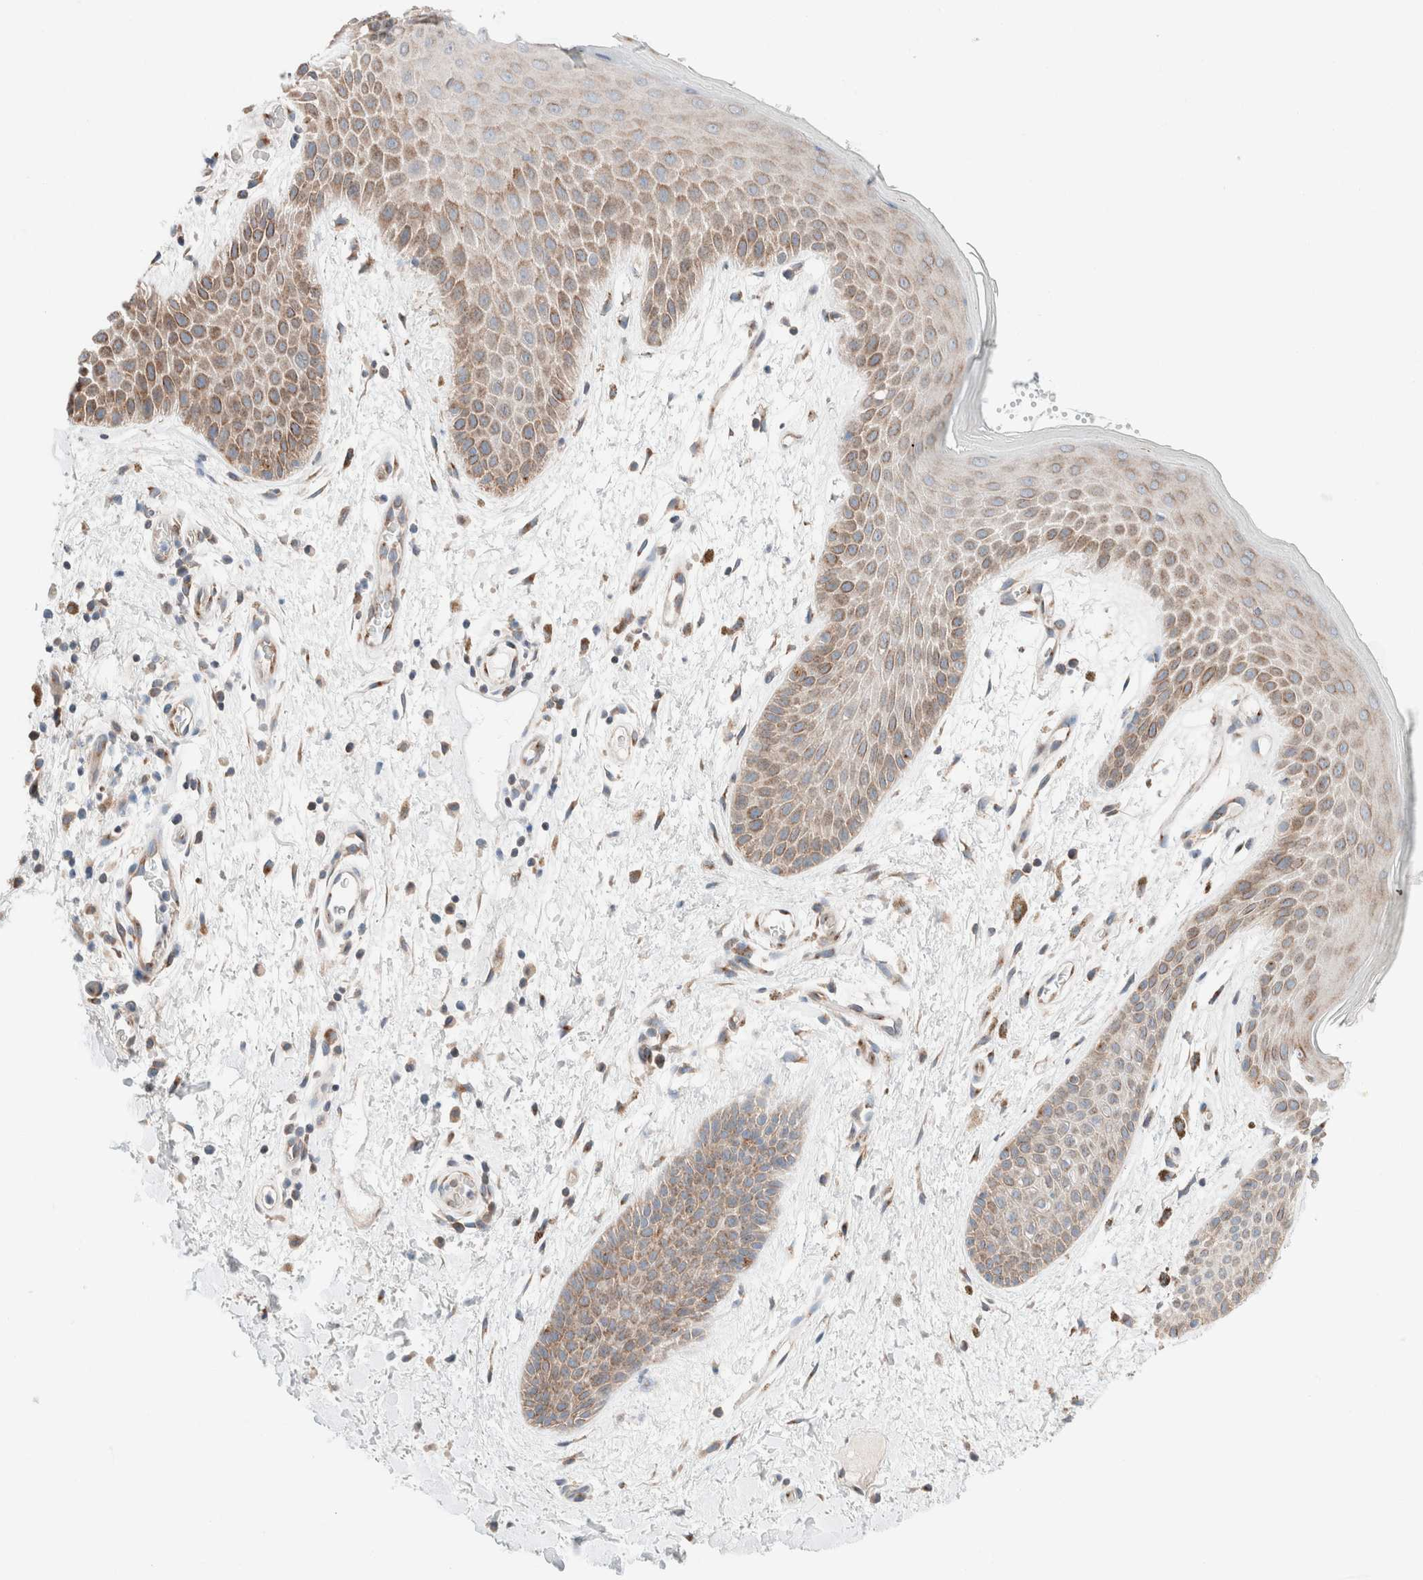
{"staining": {"intensity": "moderate", "quantity": "25%-75%", "location": "cytoplasmic/membranous"}, "tissue": "skin", "cell_type": "Epidermal cells", "image_type": "normal", "snomed": [{"axis": "morphology", "description": "Normal tissue, NOS"}, {"axis": "topography", "description": "Anal"}], "caption": "Benign skin was stained to show a protein in brown. There is medium levels of moderate cytoplasmic/membranous staining in about 25%-75% of epidermal cells. The staining was performed using DAB to visualize the protein expression in brown, while the nuclei were stained in blue with hematoxylin (Magnification: 20x).", "gene": "CASC3", "patient": {"sex": "male", "age": 74}}